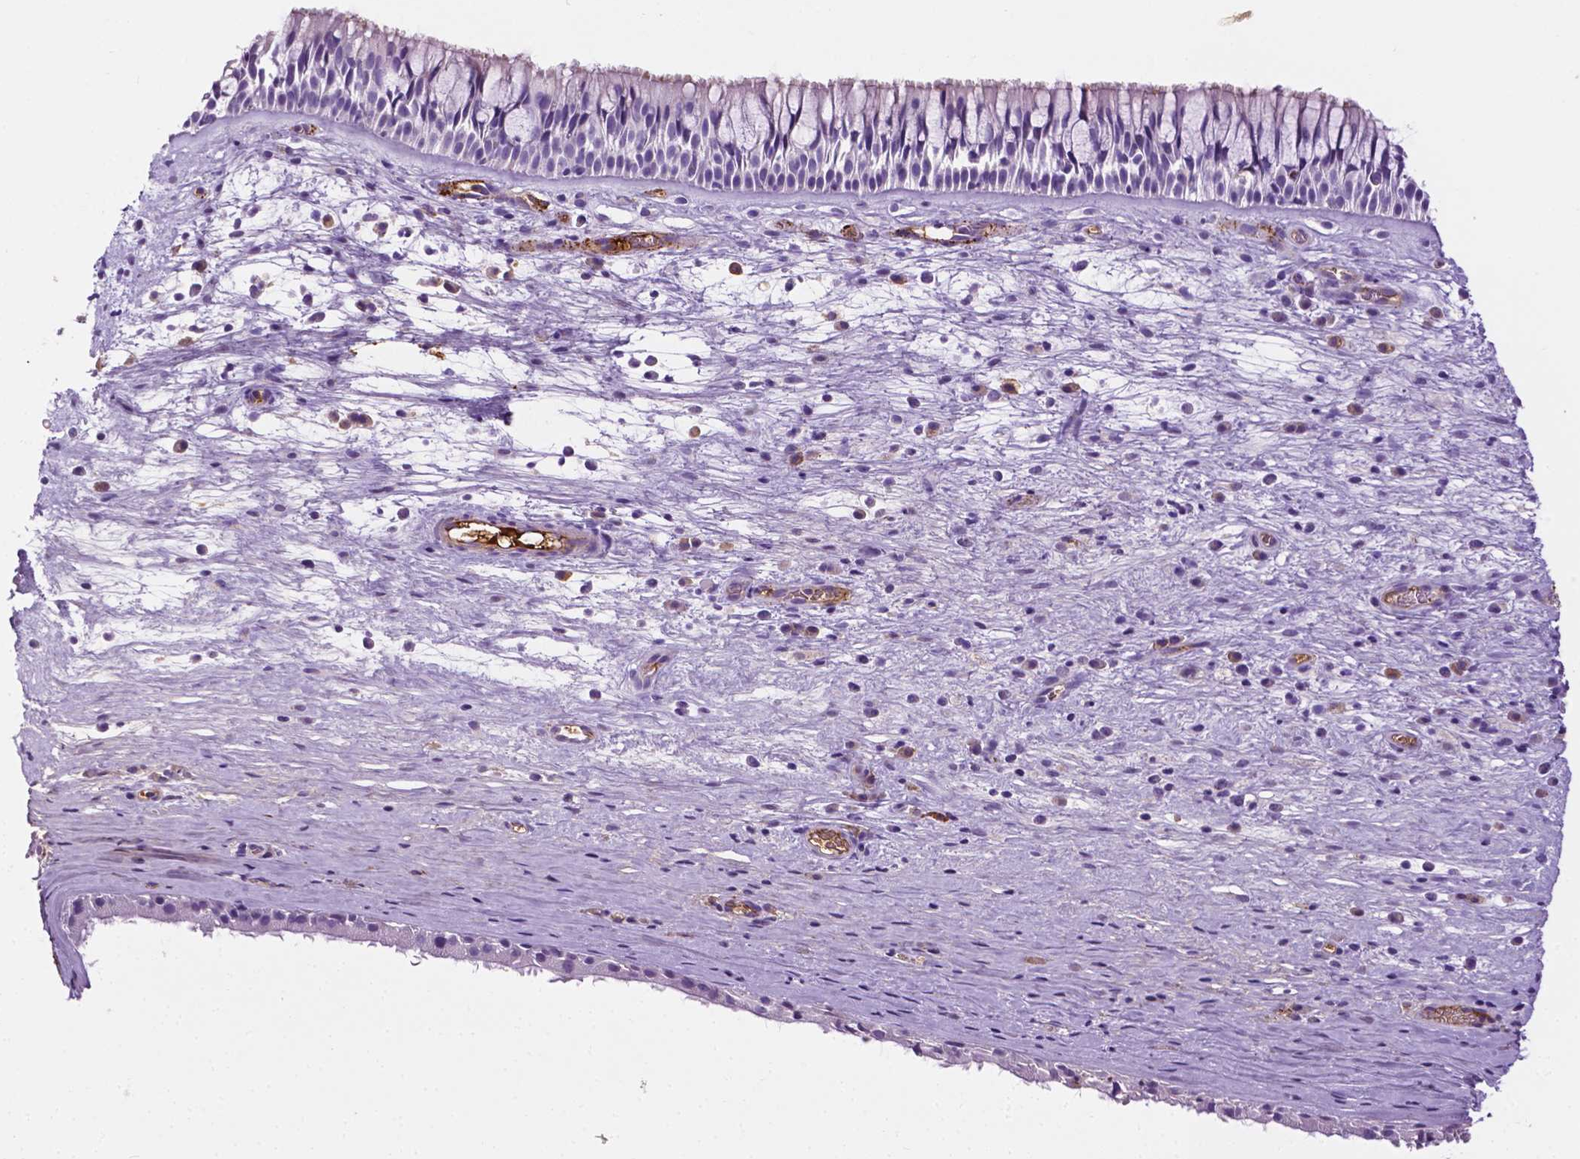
{"staining": {"intensity": "weak", "quantity": "<25%", "location": "cytoplasmic/membranous"}, "tissue": "nasopharynx", "cell_type": "Respiratory epithelial cells", "image_type": "normal", "snomed": [{"axis": "morphology", "description": "Normal tissue, NOS"}, {"axis": "topography", "description": "Nasopharynx"}], "caption": "Image shows no protein staining in respiratory epithelial cells of benign nasopharynx. (DAB (3,3'-diaminobenzidine) immunohistochemistry with hematoxylin counter stain).", "gene": "APOE", "patient": {"sex": "male", "age": 74}}